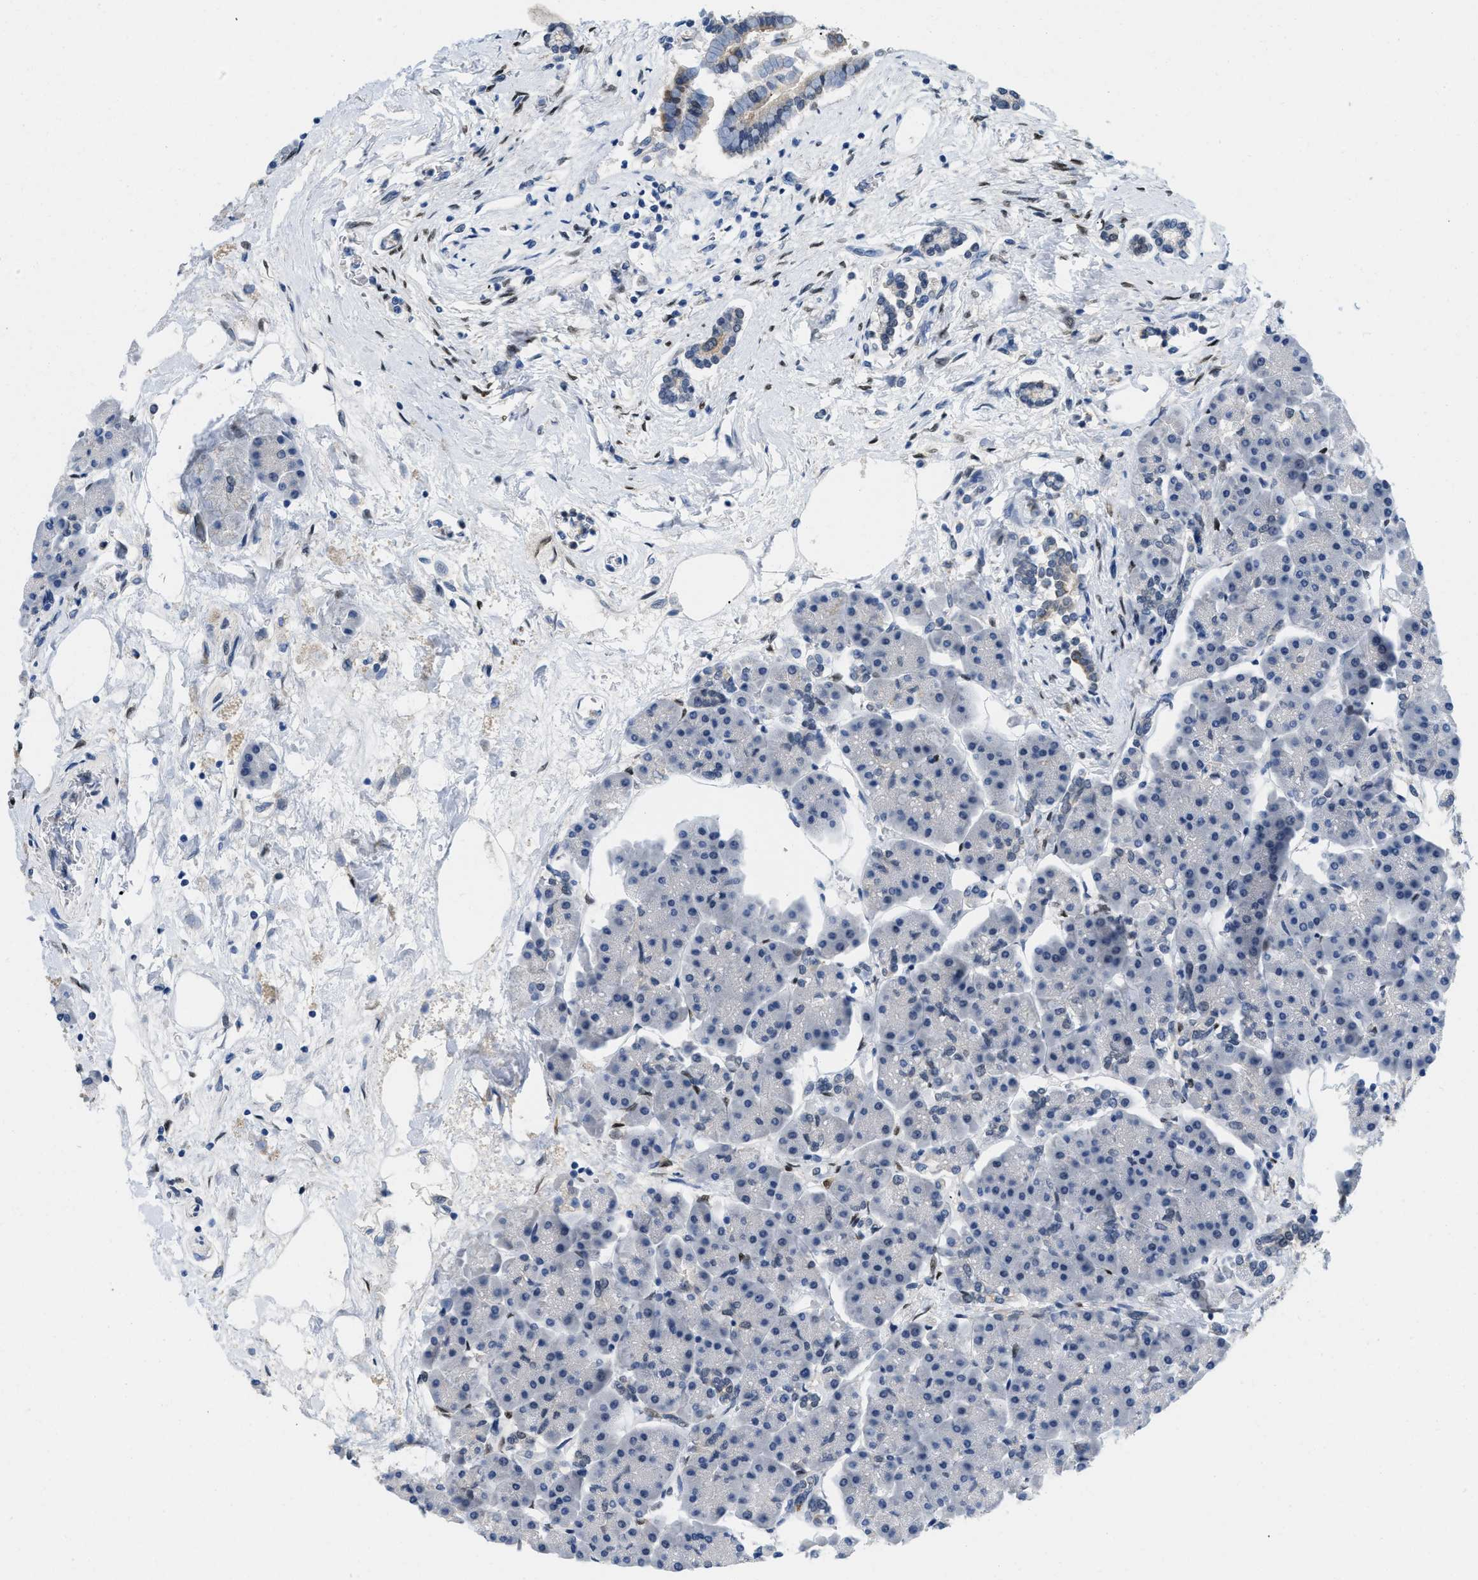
{"staining": {"intensity": "negative", "quantity": "none", "location": "none"}, "tissue": "pancreas", "cell_type": "Exocrine glandular cells", "image_type": "normal", "snomed": [{"axis": "morphology", "description": "Normal tissue, NOS"}, {"axis": "topography", "description": "Pancreas"}], "caption": "This is an immunohistochemistry micrograph of unremarkable human pancreas. There is no staining in exocrine glandular cells.", "gene": "NFIX", "patient": {"sex": "female", "age": 70}}